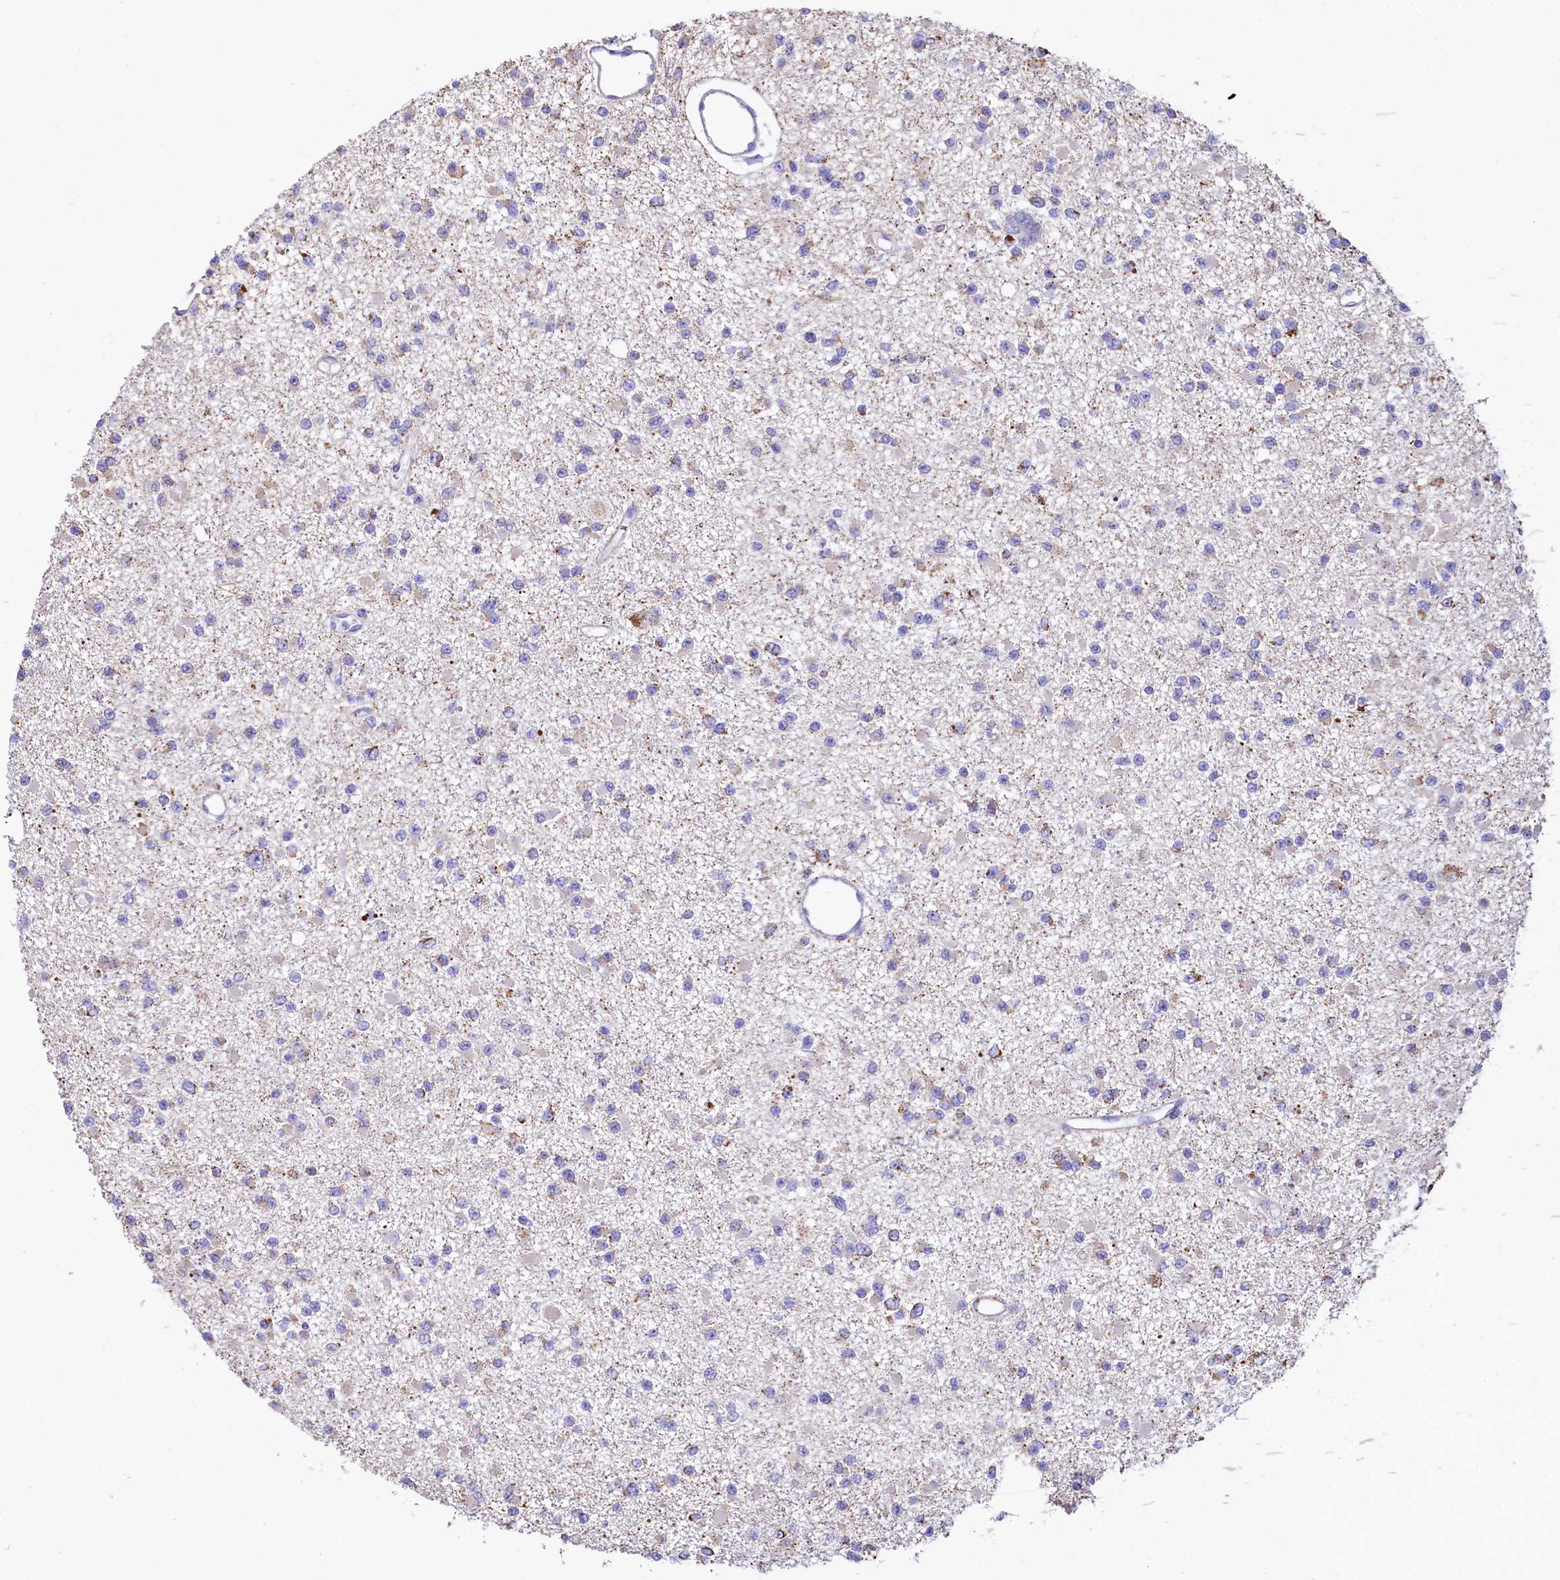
{"staining": {"intensity": "negative", "quantity": "none", "location": "none"}, "tissue": "glioma", "cell_type": "Tumor cells", "image_type": "cancer", "snomed": [{"axis": "morphology", "description": "Glioma, malignant, Low grade"}, {"axis": "topography", "description": "Brain"}], "caption": "Protein analysis of glioma shows no significant positivity in tumor cells.", "gene": "IDH3A", "patient": {"sex": "female", "age": 22}}